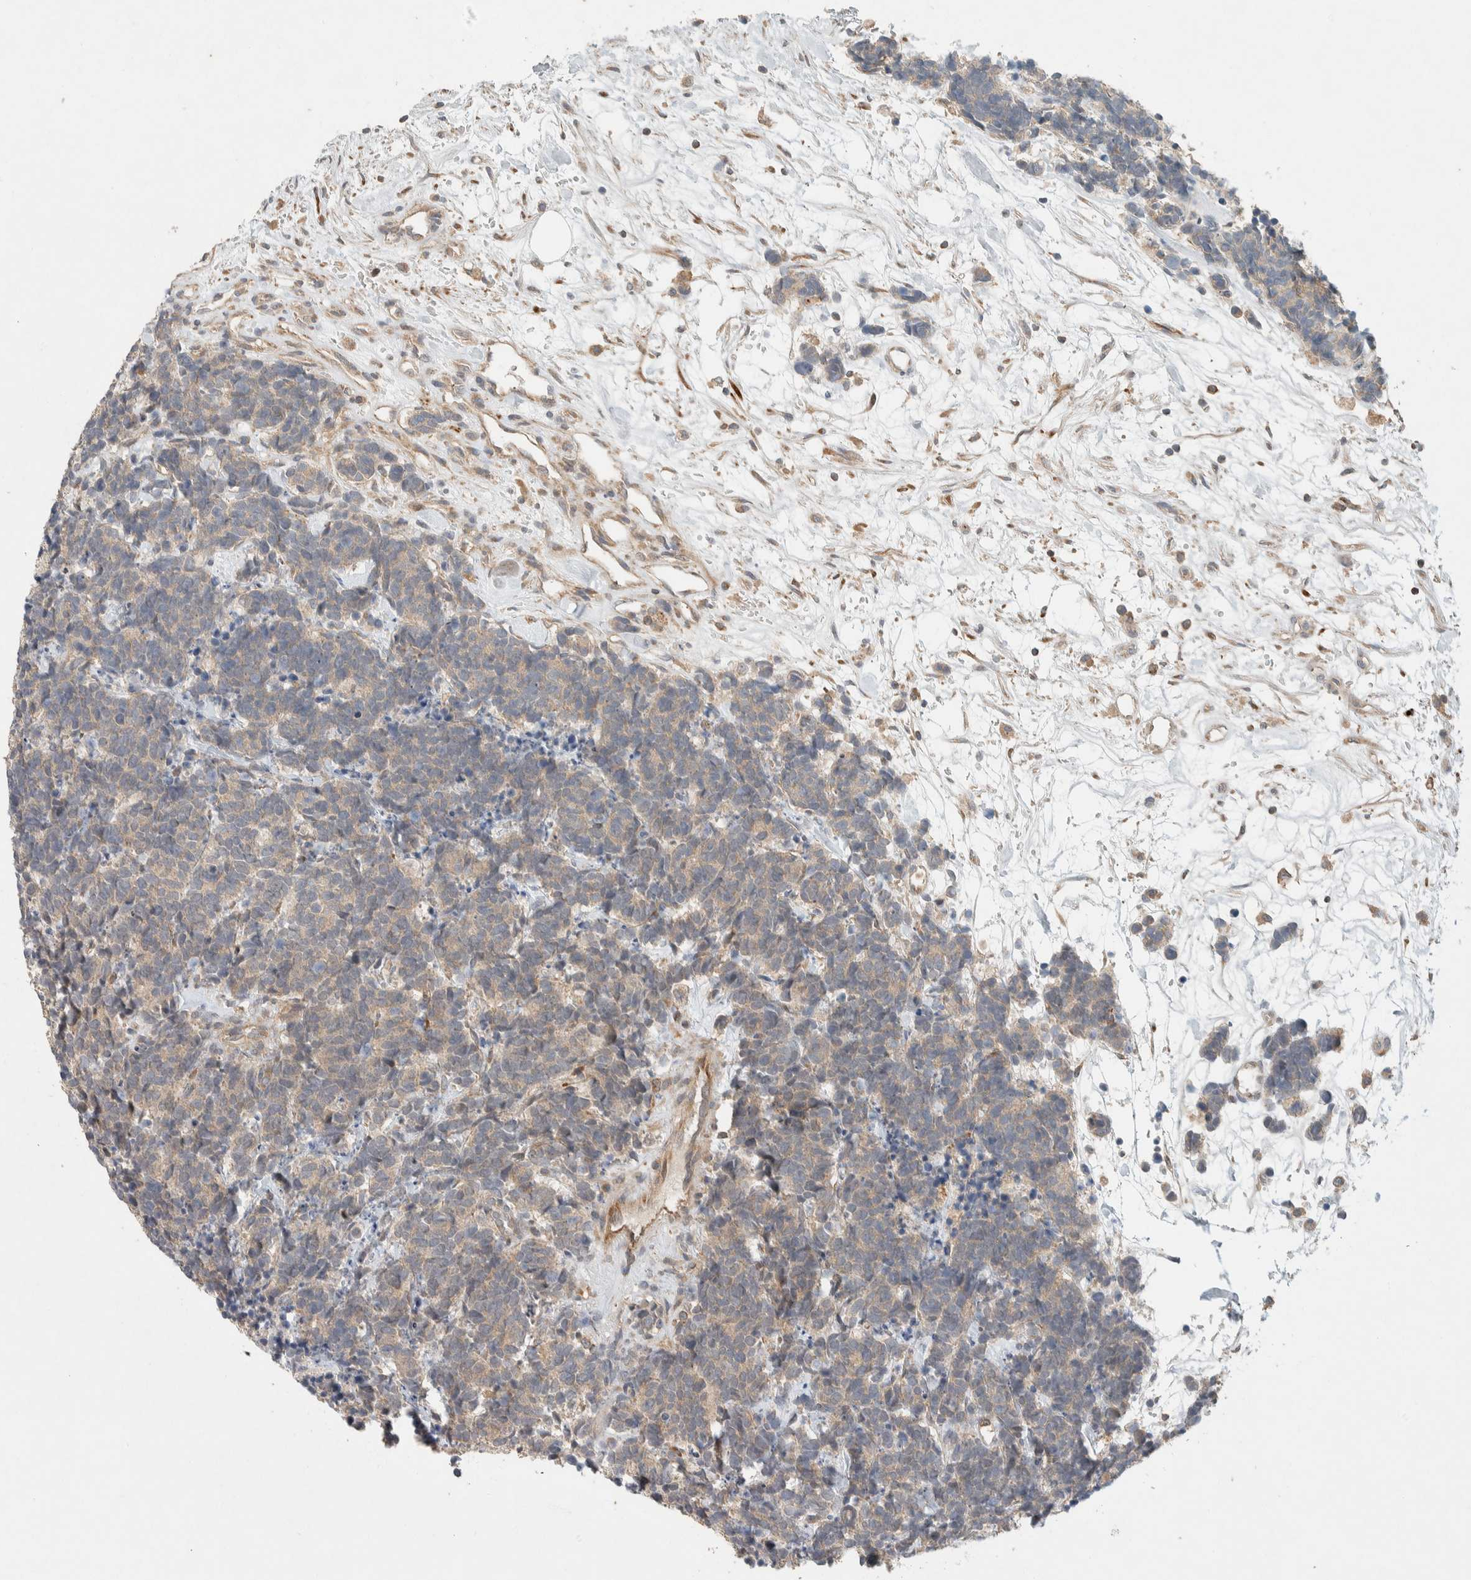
{"staining": {"intensity": "weak", "quantity": ">75%", "location": "cytoplasmic/membranous"}, "tissue": "carcinoid", "cell_type": "Tumor cells", "image_type": "cancer", "snomed": [{"axis": "morphology", "description": "Carcinoma, NOS"}, {"axis": "morphology", "description": "Carcinoid, malignant, NOS"}, {"axis": "topography", "description": "Urinary bladder"}], "caption": "Tumor cells exhibit weak cytoplasmic/membranous staining in about >75% of cells in carcinoma. Immunohistochemistry stains the protein of interest in brown and the nuclei are stained blue.", "gene": "KIF9", "patient": {"sex": "male", "age": 57}}